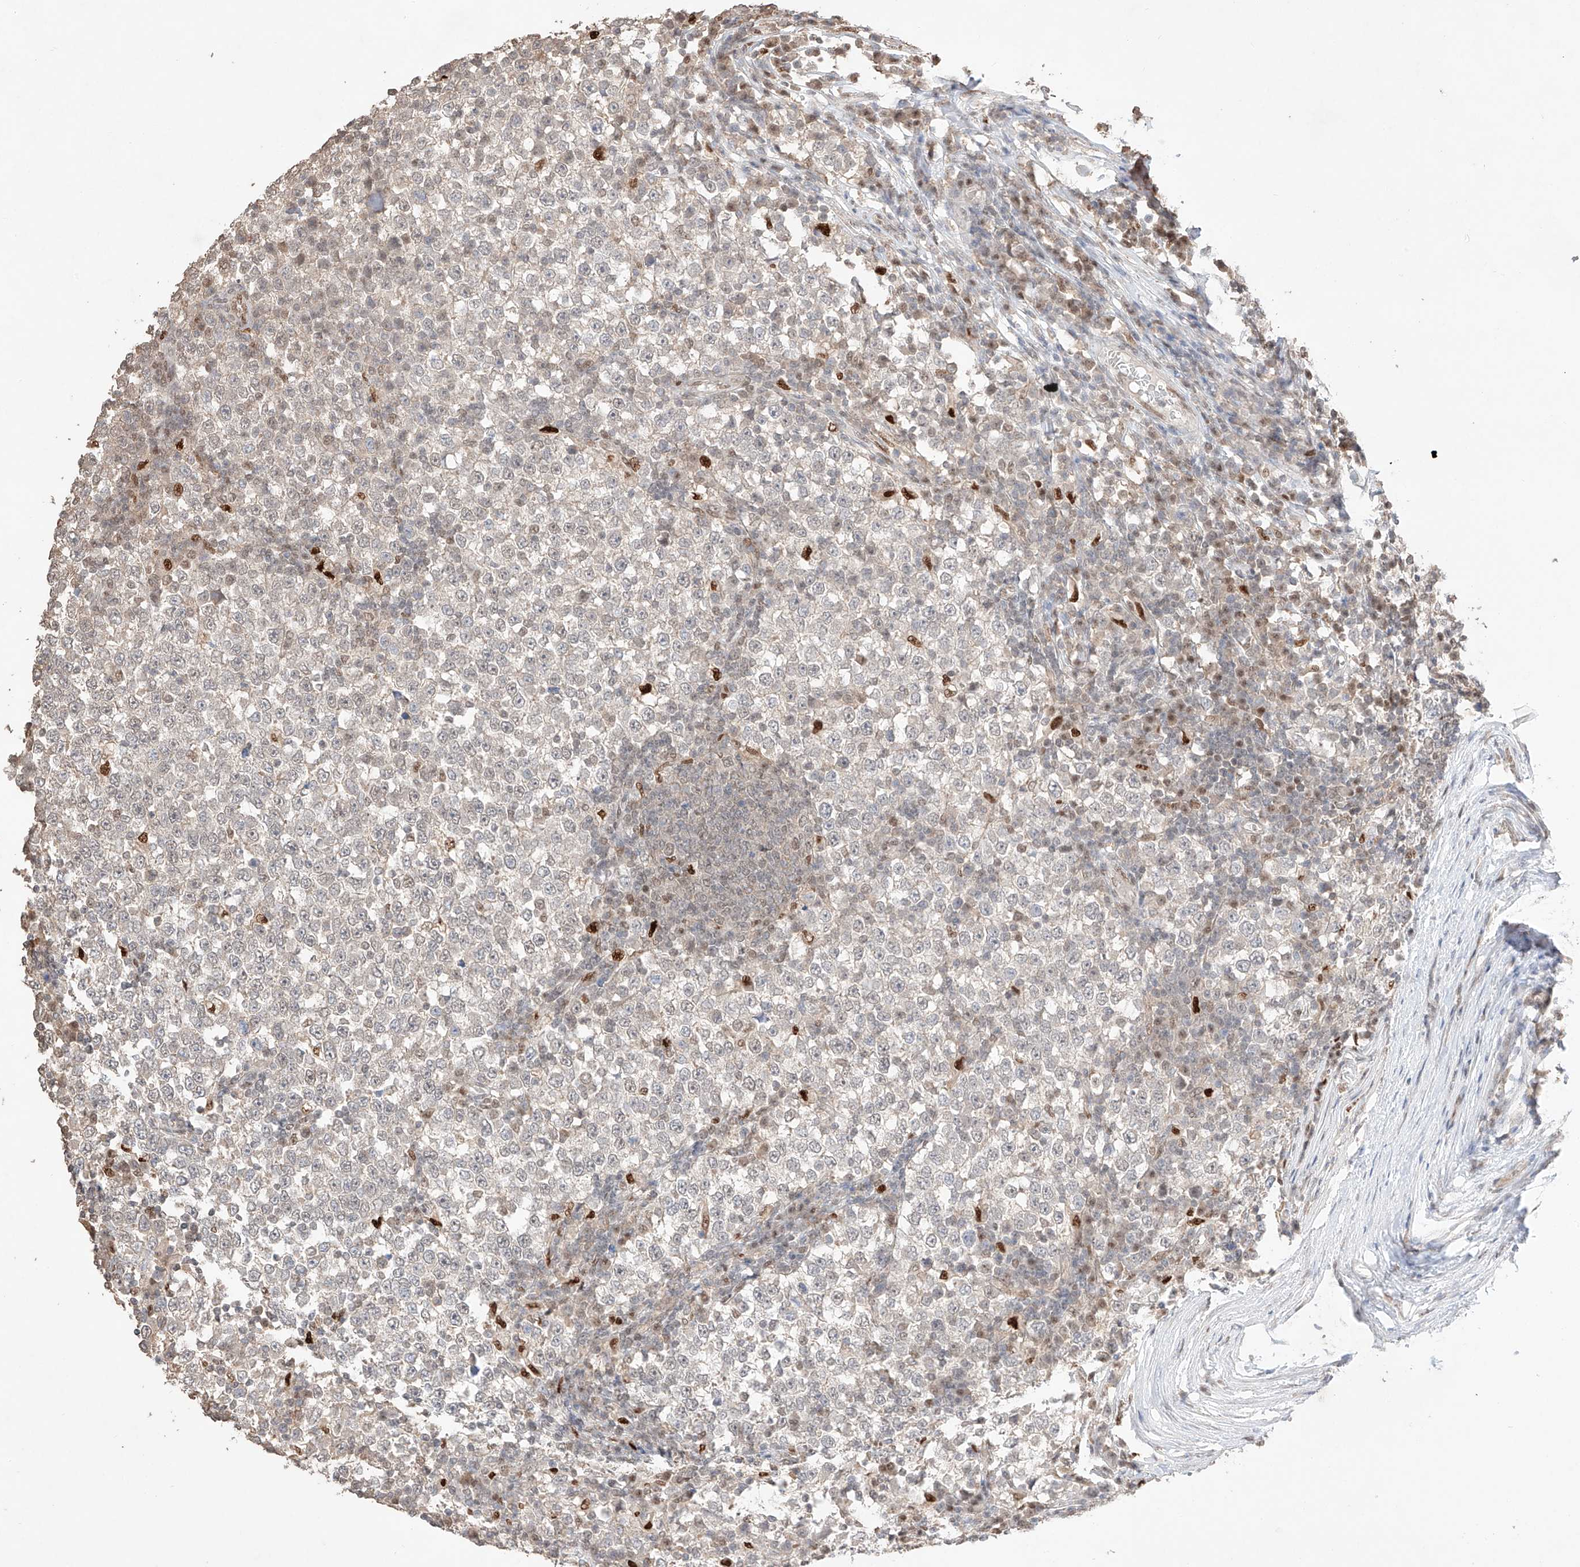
{"staining": {"intensity": "negative", "quantity": "none", "location": "none"}, "tissue": "testis cancer", "cell_type": "Tumor cells", "image_type": "cancer", "snomed": [{"axis": "morphology", "description": "Seminoma, NOS"}, {"axis": "topography", "description": "Testis"}], "caption": "DAB immunohistochemical staining of human seminoma (testis) exhibits no significant expression in tumor cells. (Immunohistochemistry (ihc), brightfield microscopy, high magnification).", "gene": "APIP", "patient": {"sex": "male", "age": 65}}